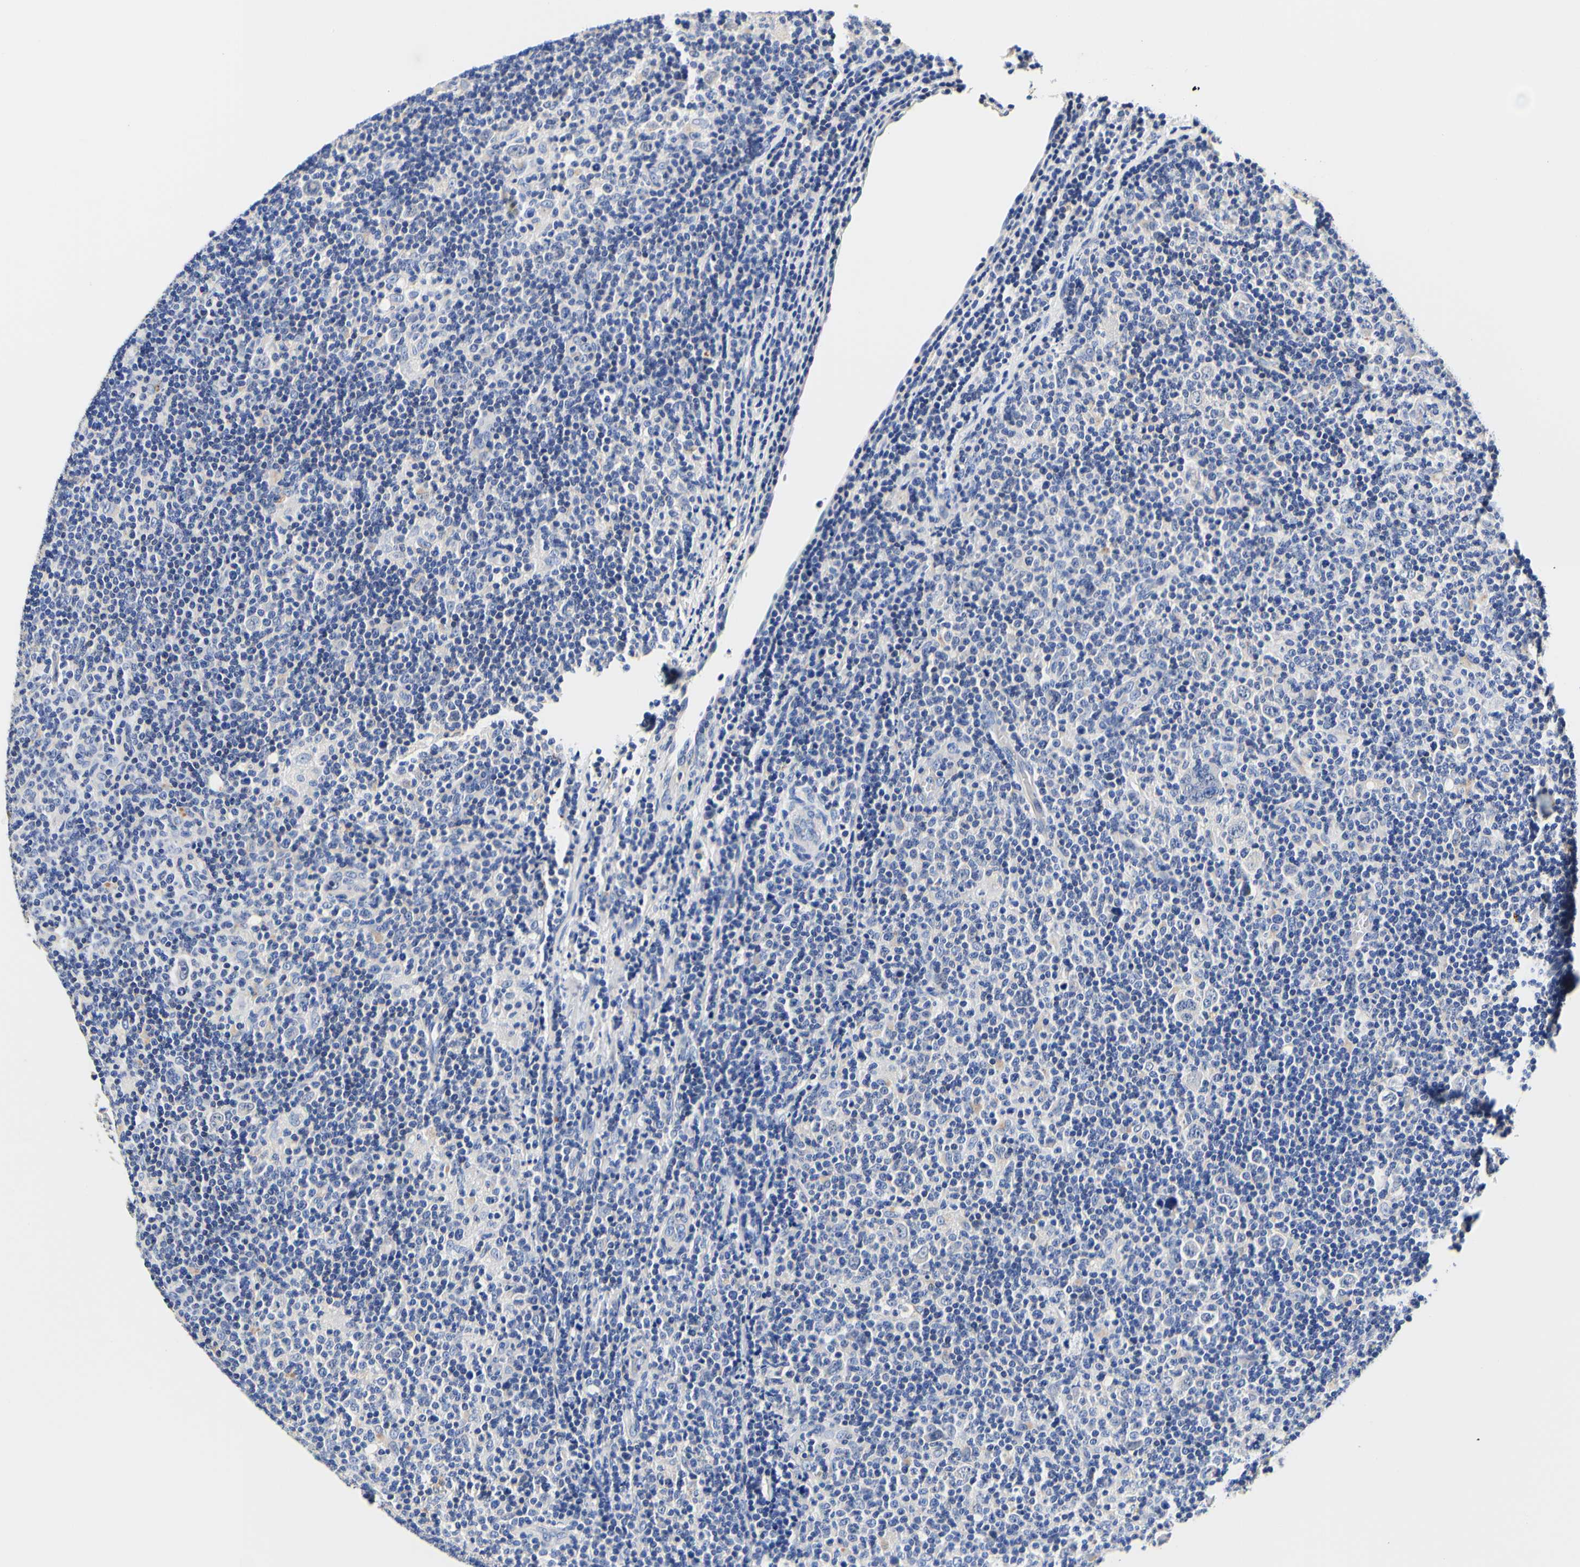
{"staining": {"intensity": "negative", "quantity": "none", "location": "none"}, "tissue": "lymphoma", "cell_type": "Tumor cells", "image_type": "cancer", "snomed": [{"axis": "morphology", "description": "Hodgkin's disease, NOS"}, {"axis": "topography", "description": "Lymph node"}], "caption": "High power microscopy micrograph of an immunohistochemistry photomicrograph of lymphoma, revealing no significant staining in tumor cells.", "gene": "CAMK4", "patient": {"sex": "female", "age": 57}}